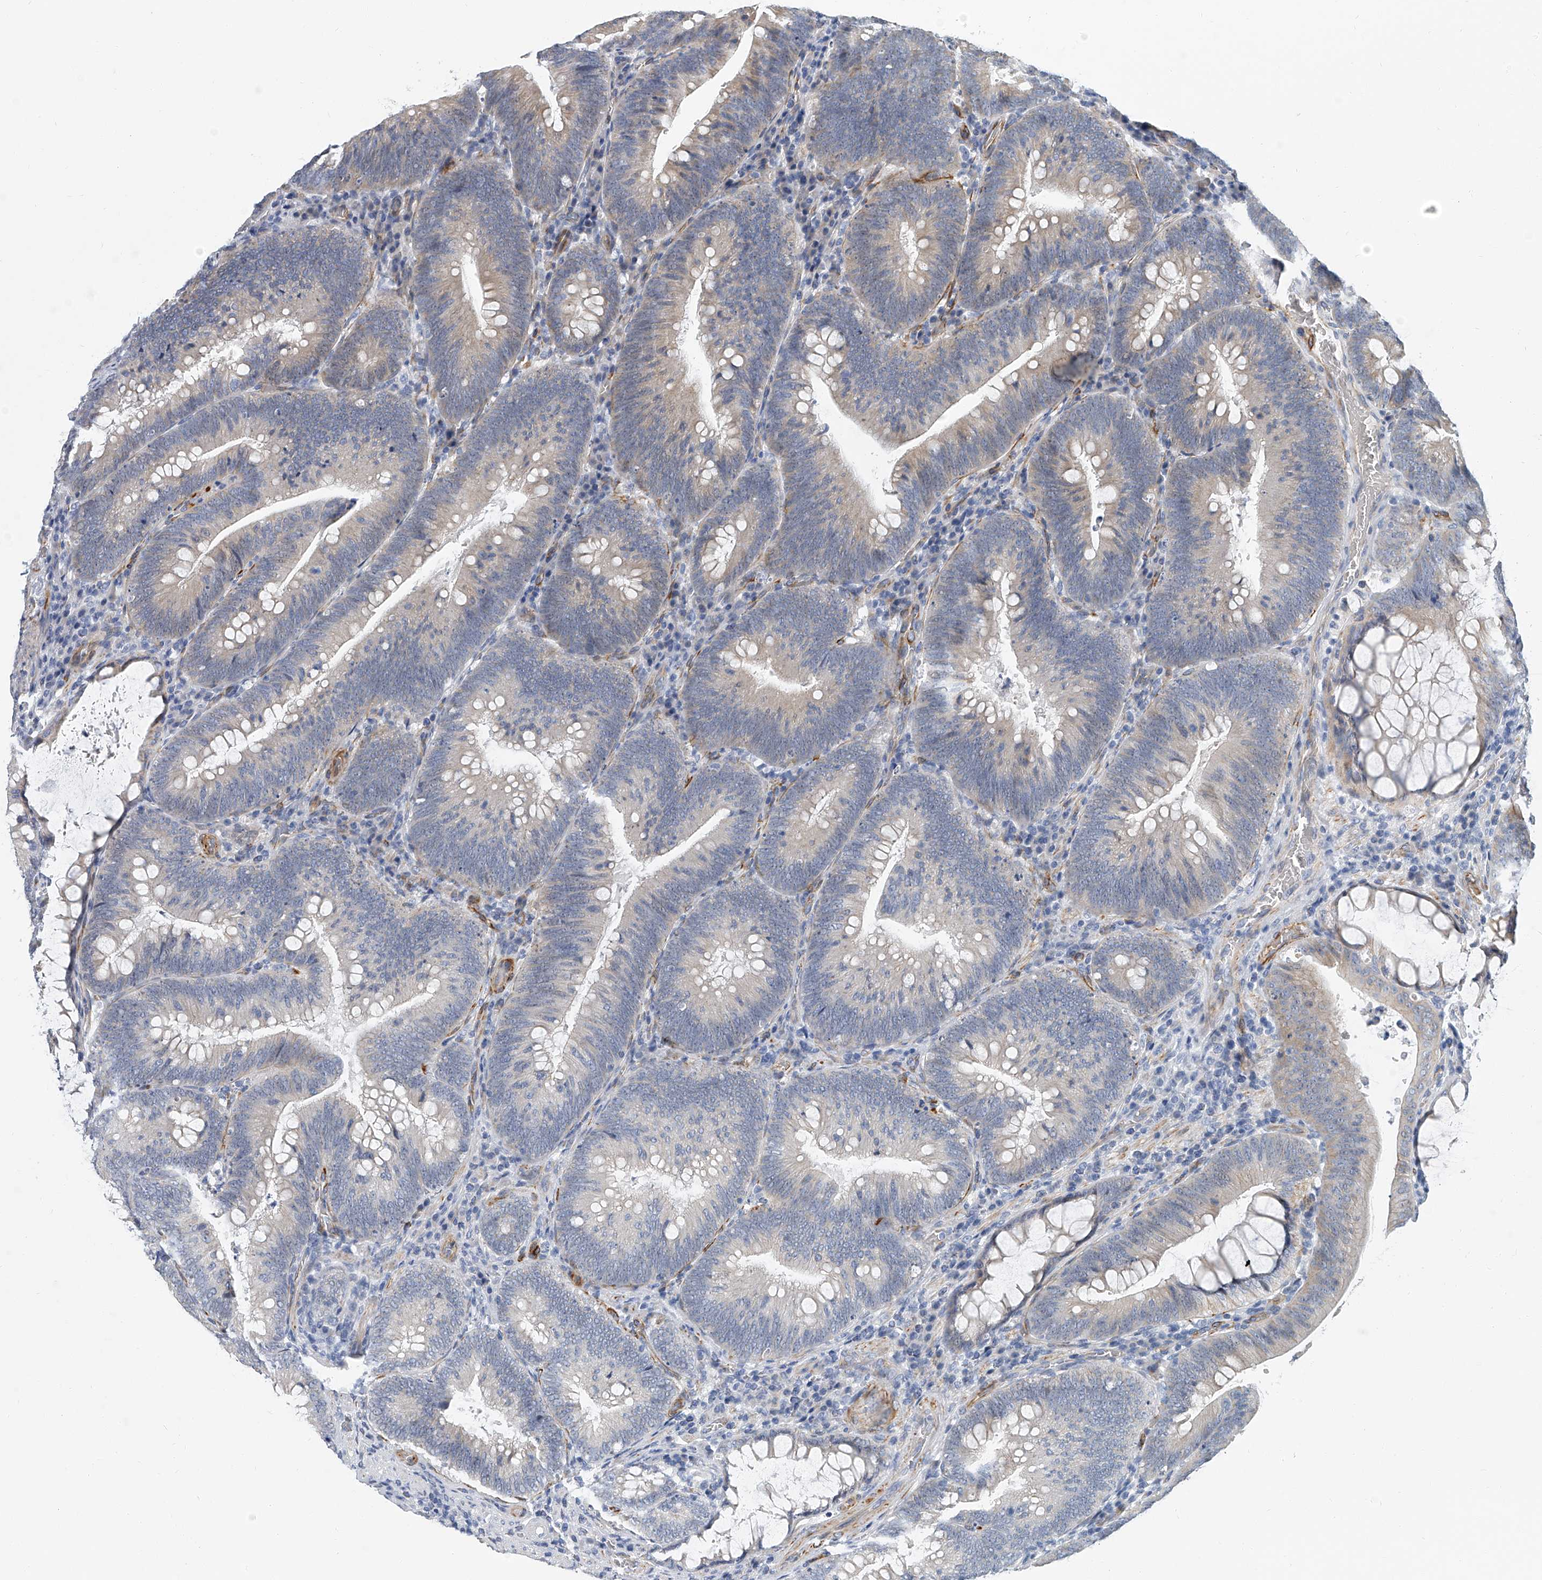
{"staining": {"intensity": "weak", "quantity": "<25%", "location": "cytoplasmic/membranous"}, "tissue": "colorectal cancer", "cell_type": "Tumor cells", "image_type": "cancer", "snomed": [{"axis": "morphology", "description": "Normal tissue, NOS"}, {"axis": "topography", "description": "Colon"}], "caption": "Immunohistochemistry of human colorectal cancer demonstrates no staining in tumor cells.", "gene": "KIRREL1", "patient": {"sex": "female", "age": 82}}